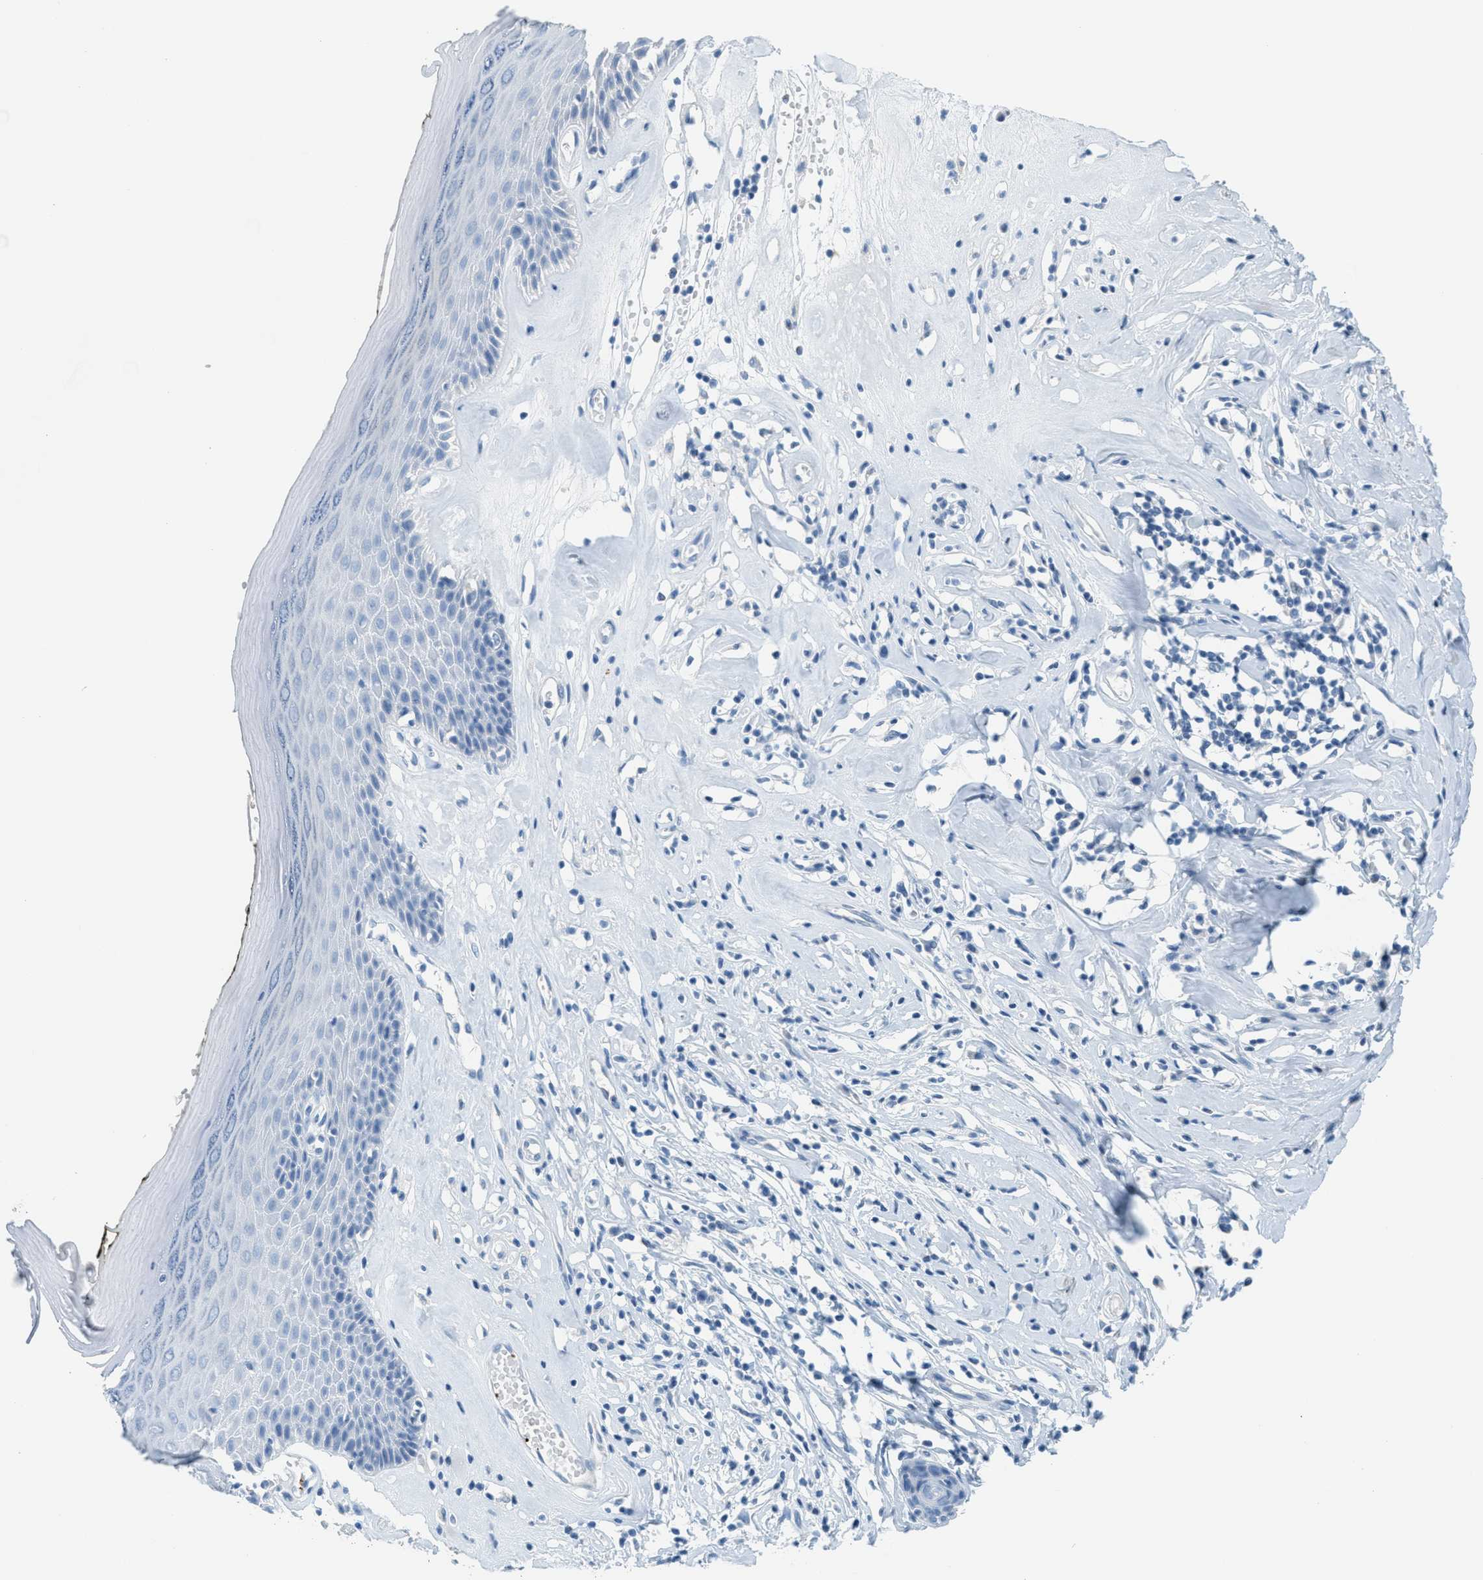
{"staining": {"intensity": "negative", "quantity": "none", "location": "none"}, "tissue": "skin", "cell_type": "Epidermal cells", "image_type": "normal", "snomed": [{"axis": "morphology", "description": "Normal tissue, NOS"}, {"axis": "morphology", "description": "Inflammation, NOS"}, {"axis": "topography", "description": "Vulva"}], "caption": "High power microscopy micrograph of an immunohistochemistry (IHC) micrograph of unremarkable skin, revealing no significant staining in epidermal cells. (Brightfield microscopy of DAB immunohistochemistry (IHC) at high magnification).", "gene": "PPBP", "patient": {"sex": "female", "age": 84}}